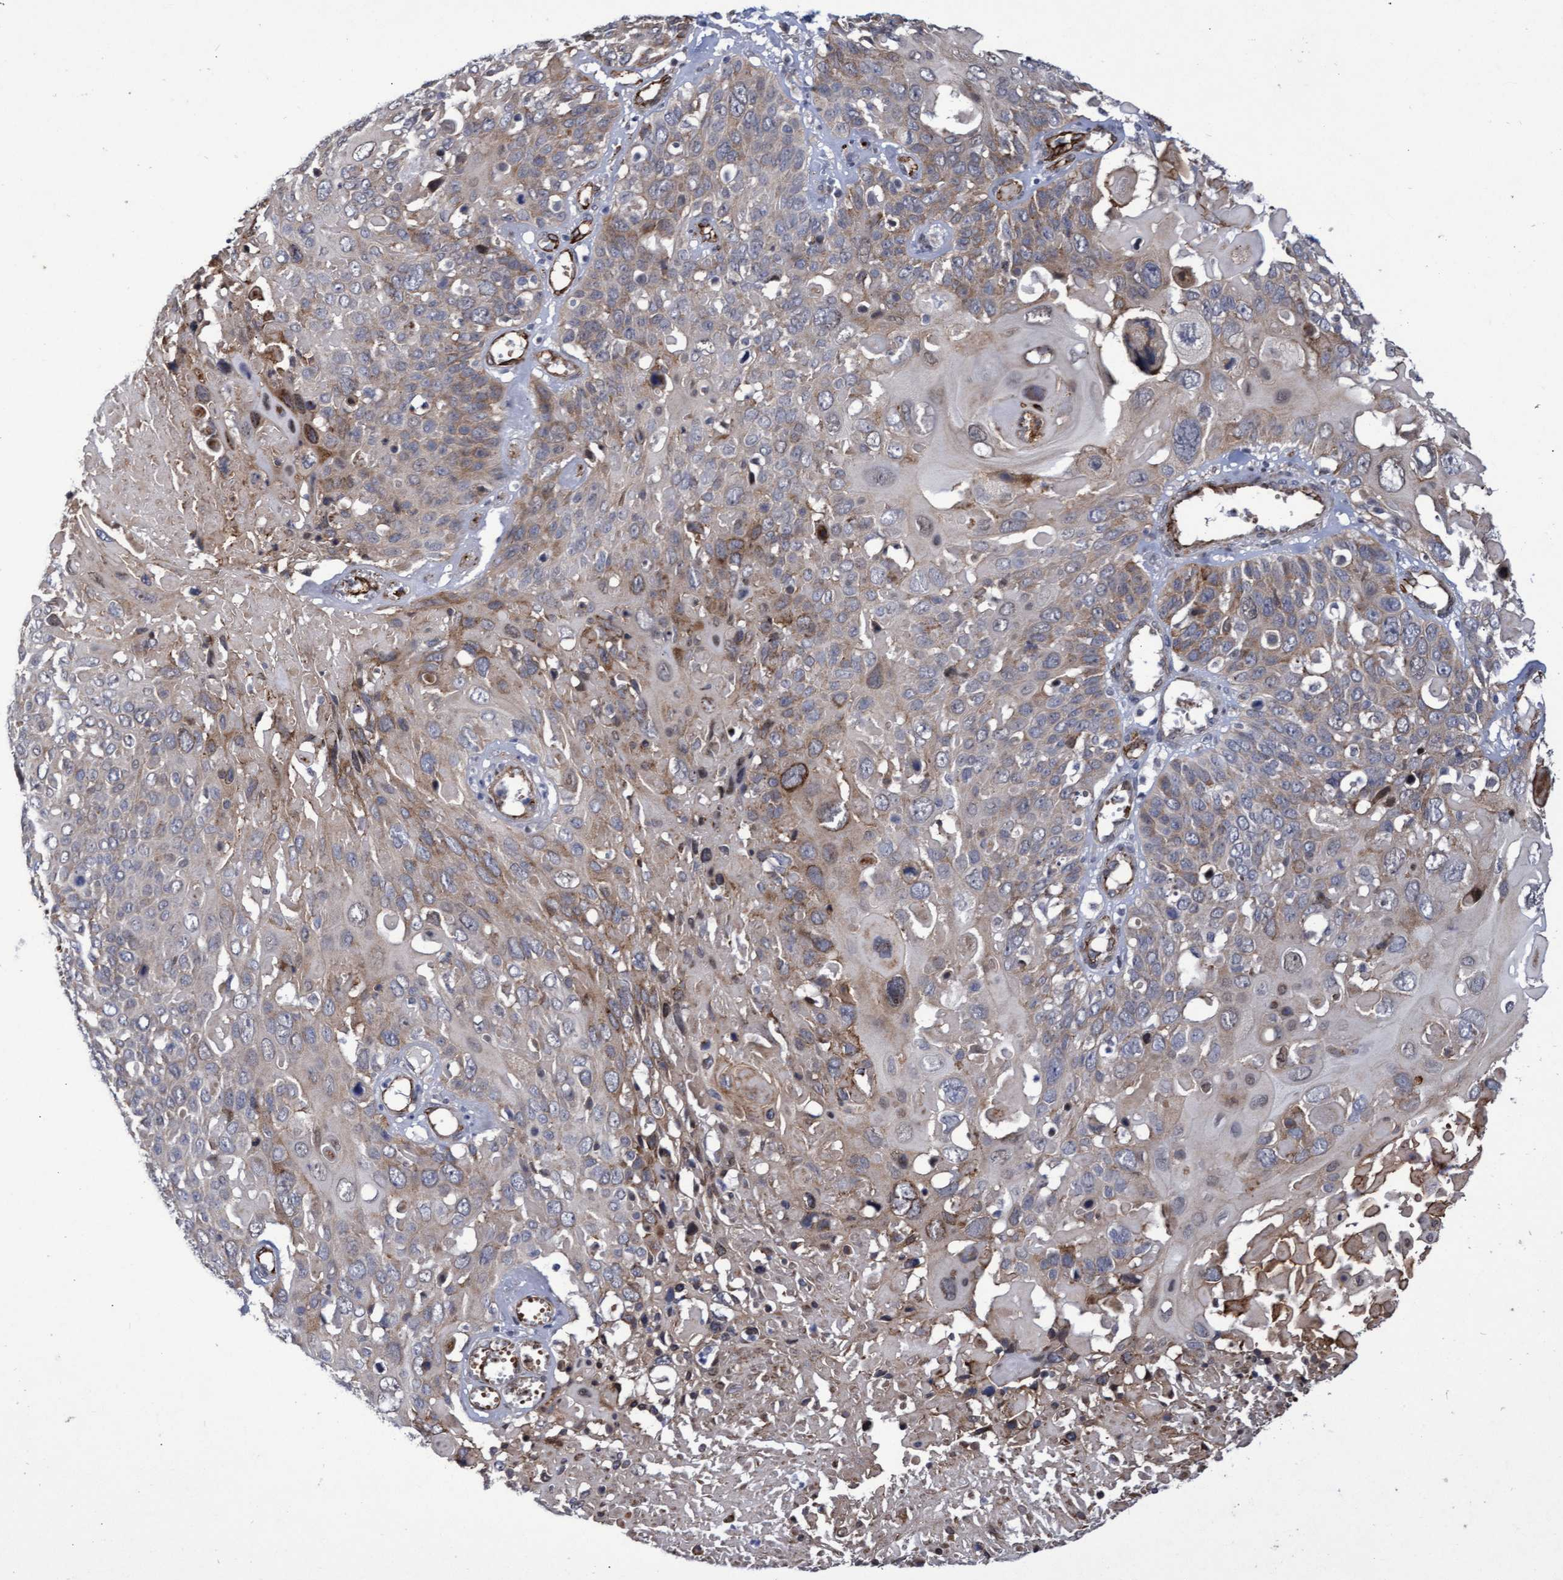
{"staining": {"intensity": "weak", "quantity": ">75%", "location": "cytoplasmic/membranous"}, "tissue": "cervical cancer", "cell_type": "Tumor cells", "image_type": "cancer", "snomed": [{"axis": "morphology", "description": "Squamous cell carcinoma, NOS"}, {"axis": "topography", "description": "Cervix"}], "caption": "Immunohistochemical staining of human cervical squamous cell carcinoma reveals low levels of weak cytoplasmic/membranous staining in about >75% of tumor cells.", "gene": "ZNF750", "patient": {"sex": "female", "age": 74}}